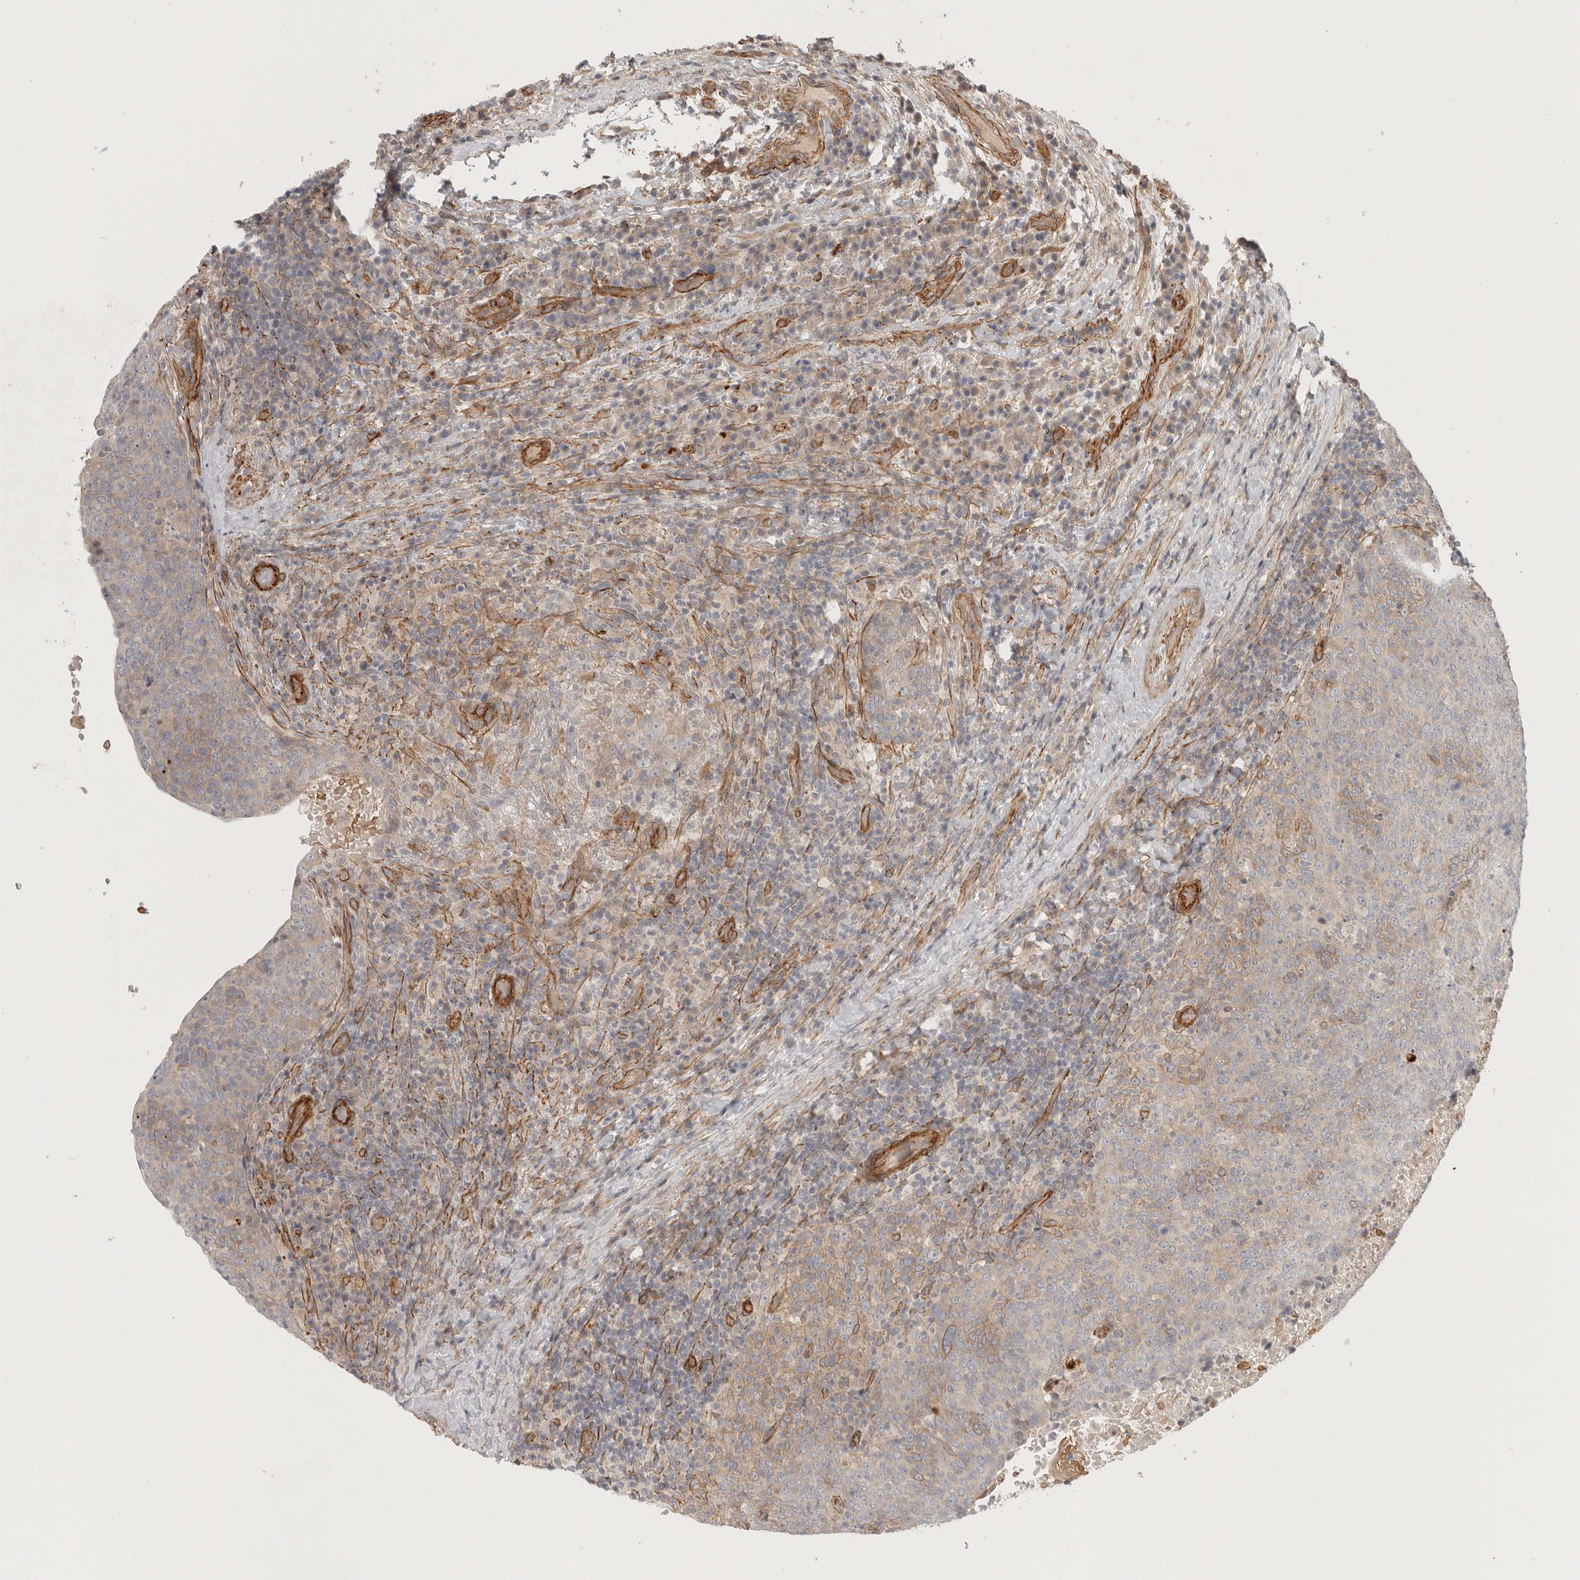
{"staining": {"intensity": "moderate", "quantity": "25%-75%", "location": "cytoplasmic/membranous"}, "tissue": "head and neck cancer", "cell_type": "Tumor cells", "image_type": "cancer", "snomed": [{"axis": "morphology", "description": "Squamous cell carcinoma, NOS"}, {"axis": "morphology", "description": "Squamous cell carcinoma, metastatic, NOS"}, {"axis": "topography", "description": "Lymph node"}, {"axis": "topography", "description": "Head-Neck"}], "caption": "Head and neck cancer tissue reveals moderate cytoplasmic/membranous positivity in about 25%-75% of tumor cells", "gene": "LONRF1", "patient": {"sex": "male", "age": 62}}